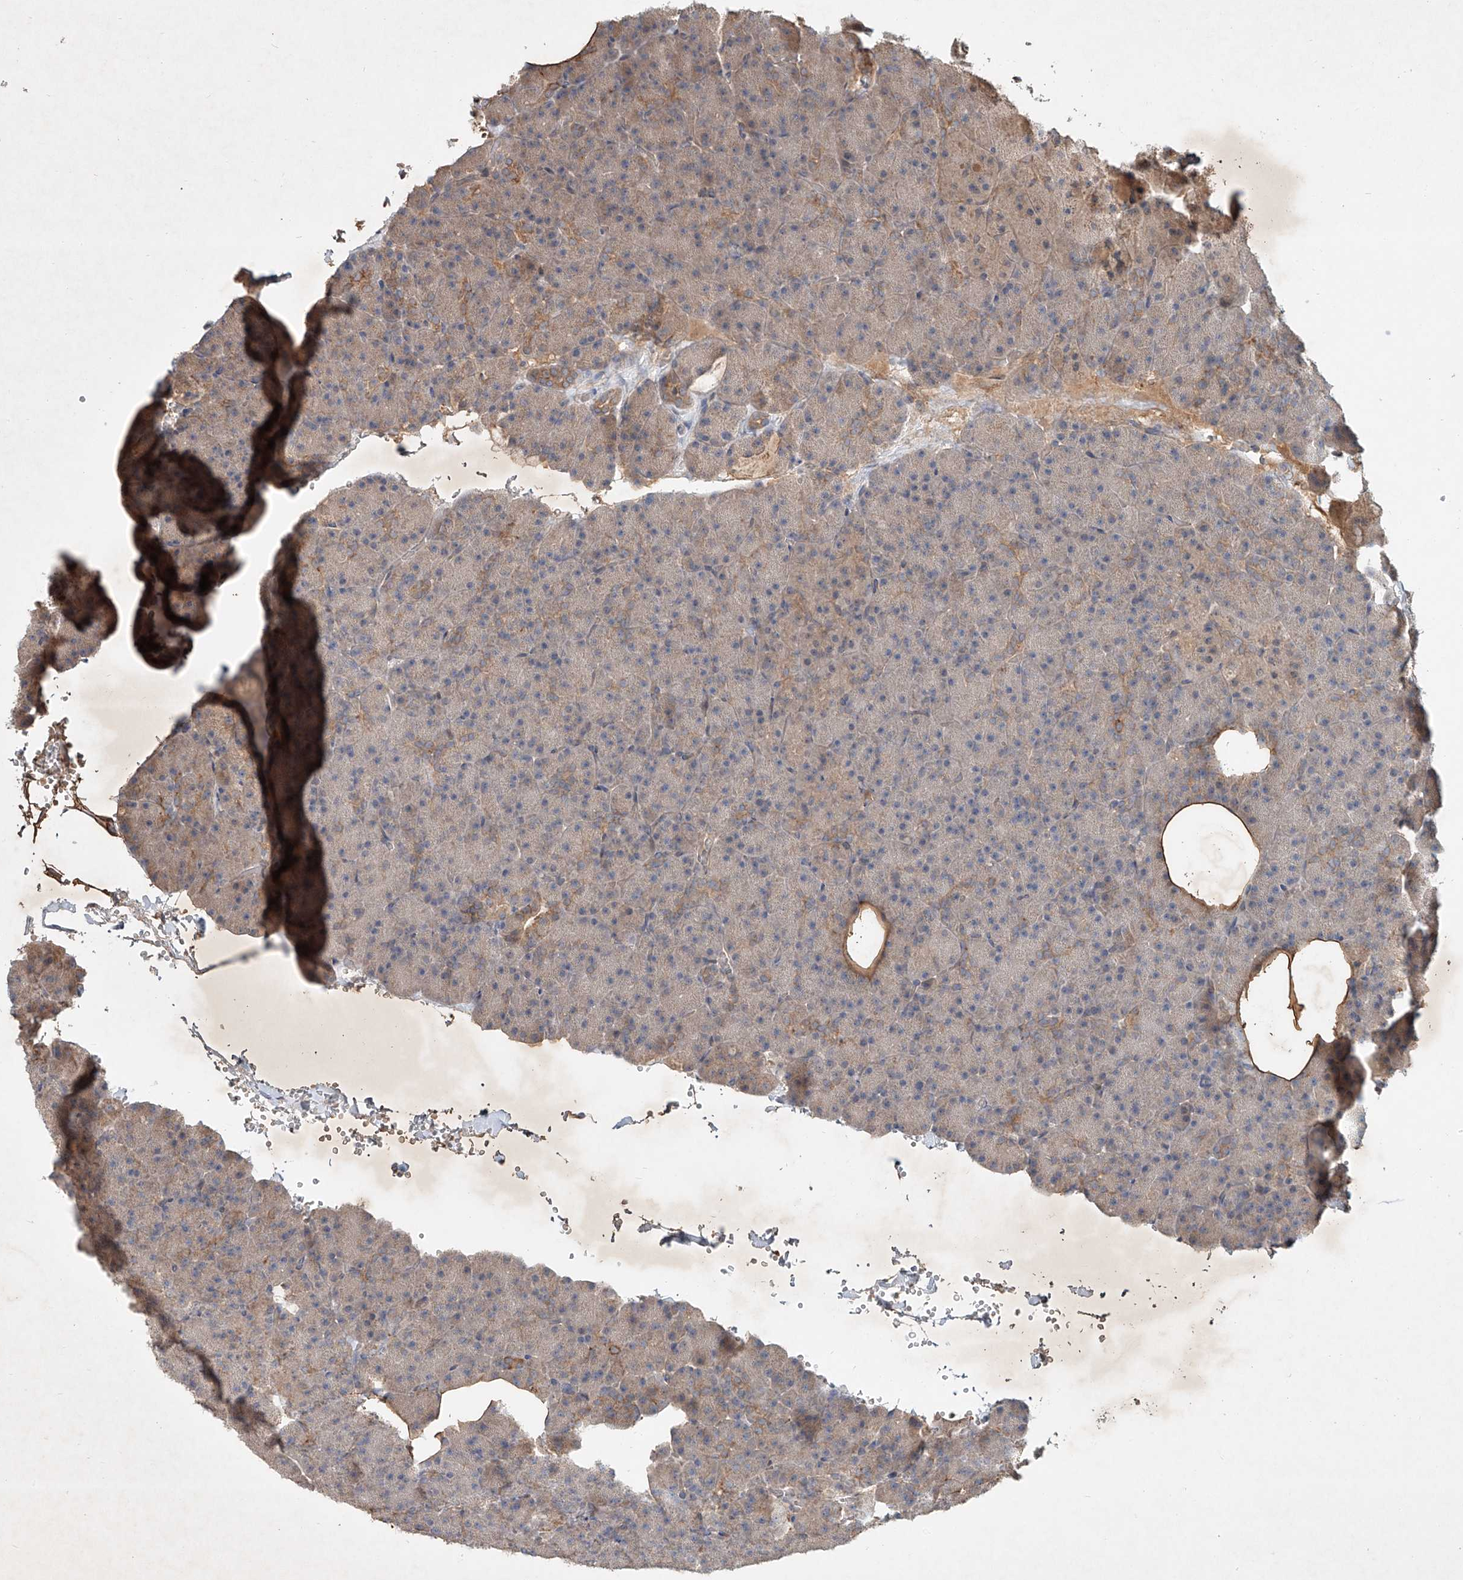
{"staining": {"intensity": "moderate", "quantity": ">75%", "location": "cytoplasmic/membranous"}, "tissue": "pancreas", "cell_type": "Exocrine glandular cells", "image_type": "normal", "snomed": [{"axis": "morphology", "description": "Normal tissue, NOS"}, {"axis": "morphology", "description": "Carcinoid, malignant, NOS"}, {"axis": "topography", "description": "Pancreas"}], "caption": "This micrograph reveals IHC staining of benign human pancreas, with medium moderate cytoplasmic/membranous staining in about >75% of exocrine glandular cells.", "gene": "IER5", "patient": {"sex": "female", "age": 35}}